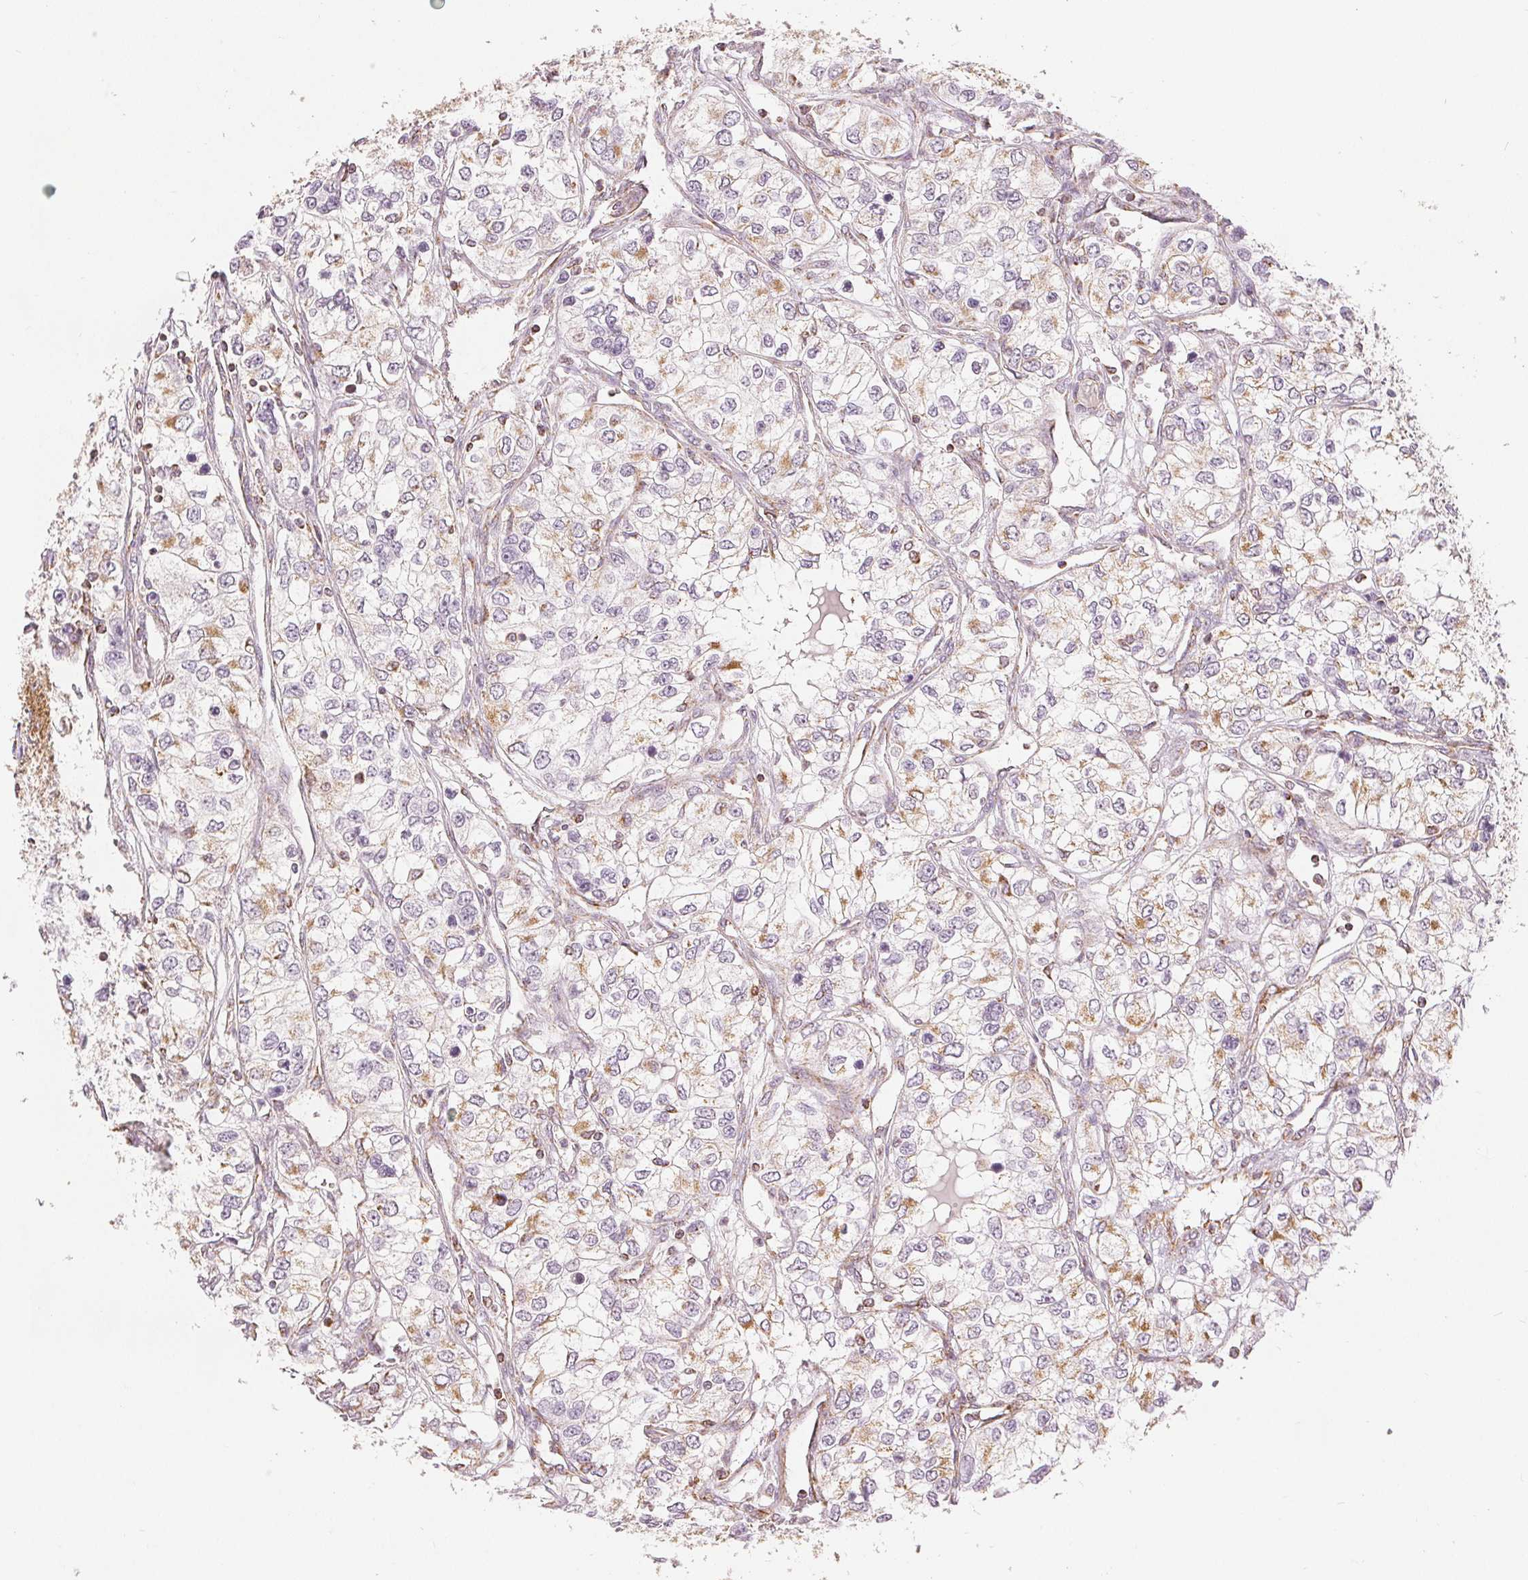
{"staining": {"intensity": "moderate", "quantity": "<25%", "location": "cytoplasmic/membranous"}, "tissue": "renal cancer", "cell_type": "Tumor cells", "image_type": "cancer", "snomed": [{"axis": "morphology", "description": "Adenocarcinoma, NOS"}, {"axis": "topography", "description": "Kidney"}], "caption": "A micrograph showing moderate cytoplasmic/membranous positivity in about <25% of tumor cells in renal cancer (adenocarcinoma), as visualized by brown immunohistochemical staining.", "gene": "SDHB", "patient": {"sex": "female", "age": 59}}